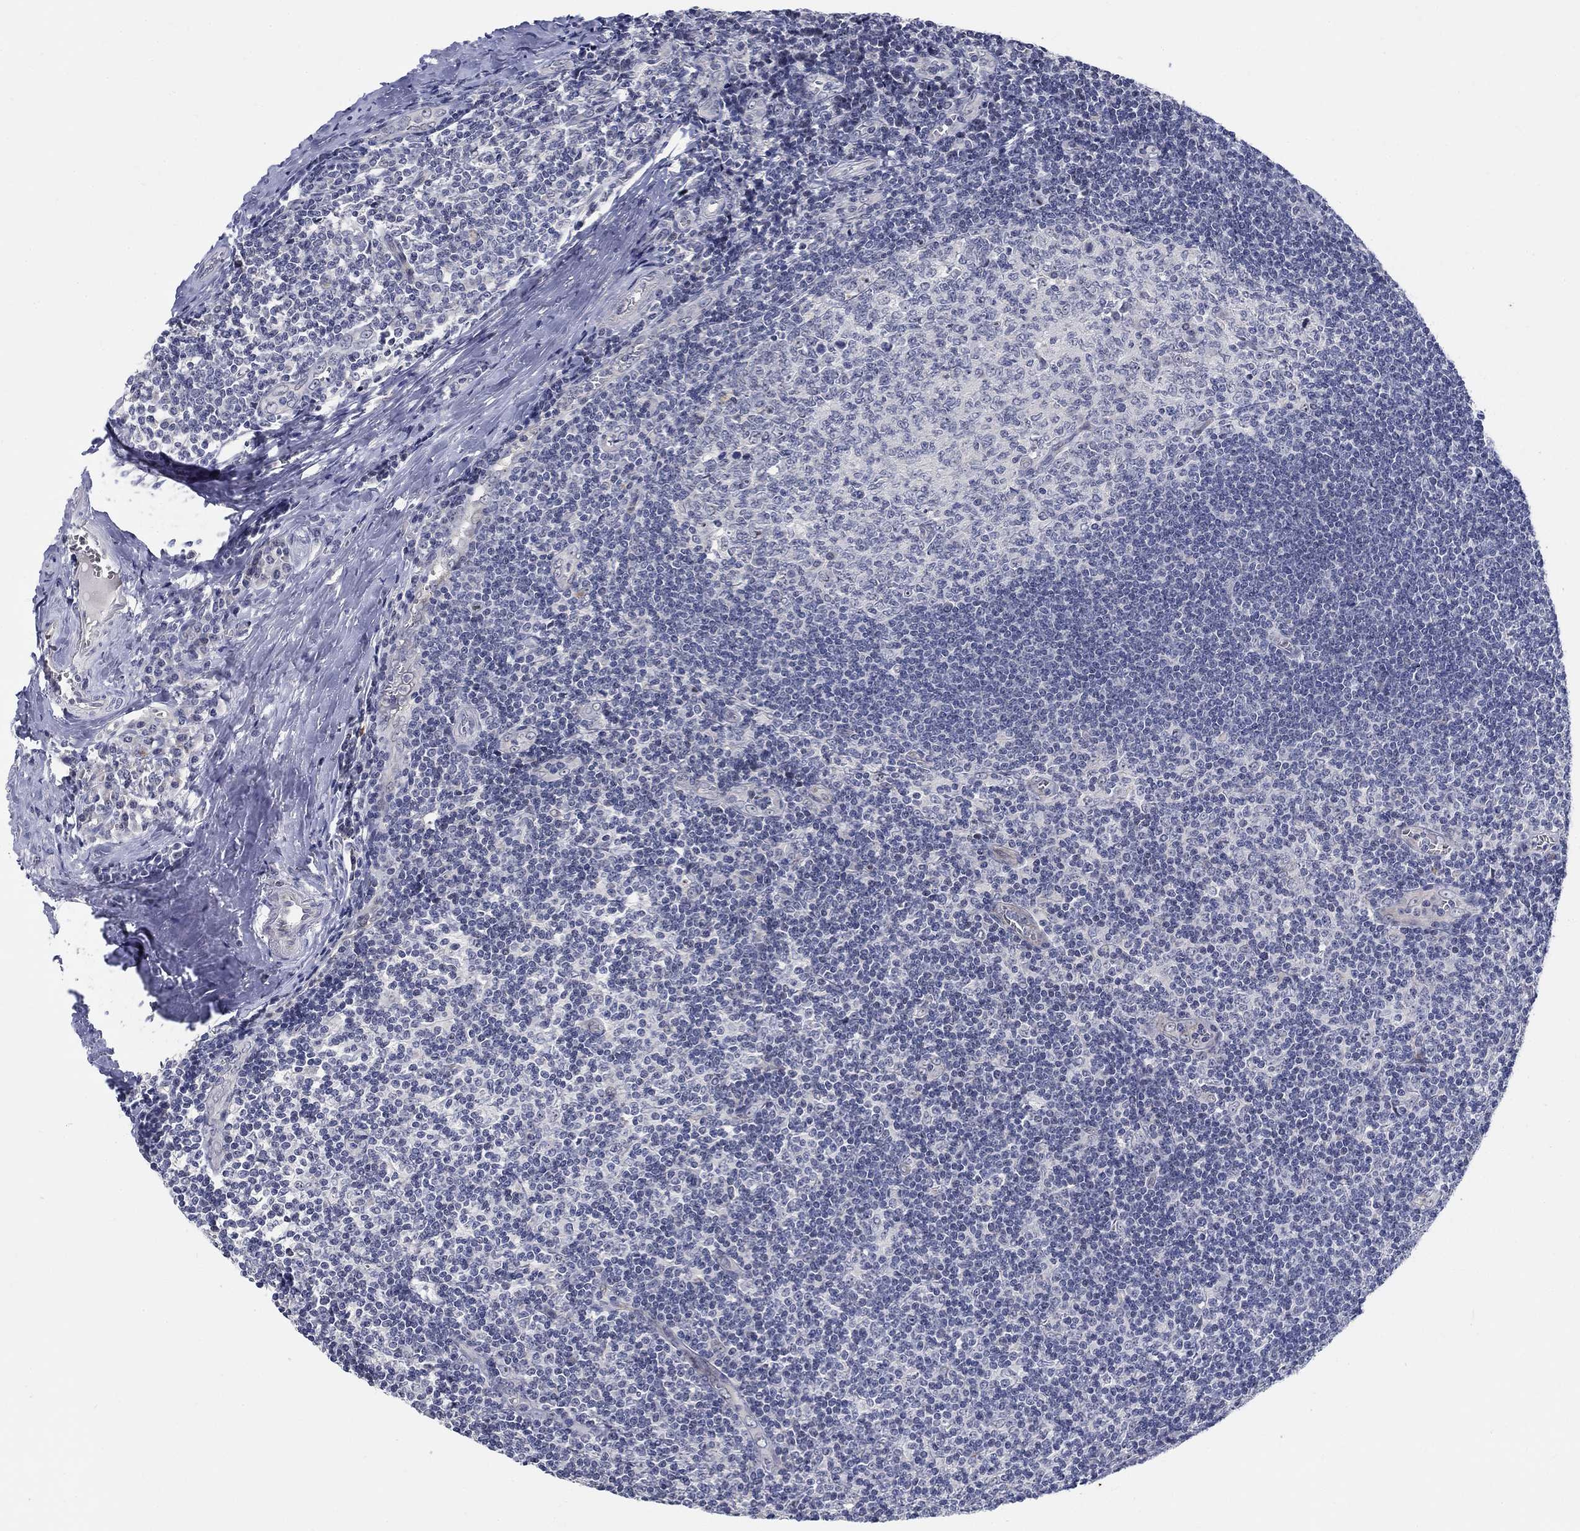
{"staining": {"intensity": "negative", "quantity": "none", "location": "none"}, "tissue": "tonsil", "cell_type": "Germinal center cells", "image_type": "normal", "snomed": [{"axis": "morphology", "description": "Normal tissue, NOS"}, {"axis": "topography", "description": "Tonsil"}], "caption": "The micrograph displays no significant expression in germinal center cells of tonsil. The staining is performed using DAB (3,3'-diaminobenzidine) brown chromogen with nuclei counter-stained in using hematoxylin.", "gene": "SMIM18", "patient": {"sex": "male", "age": 33}}